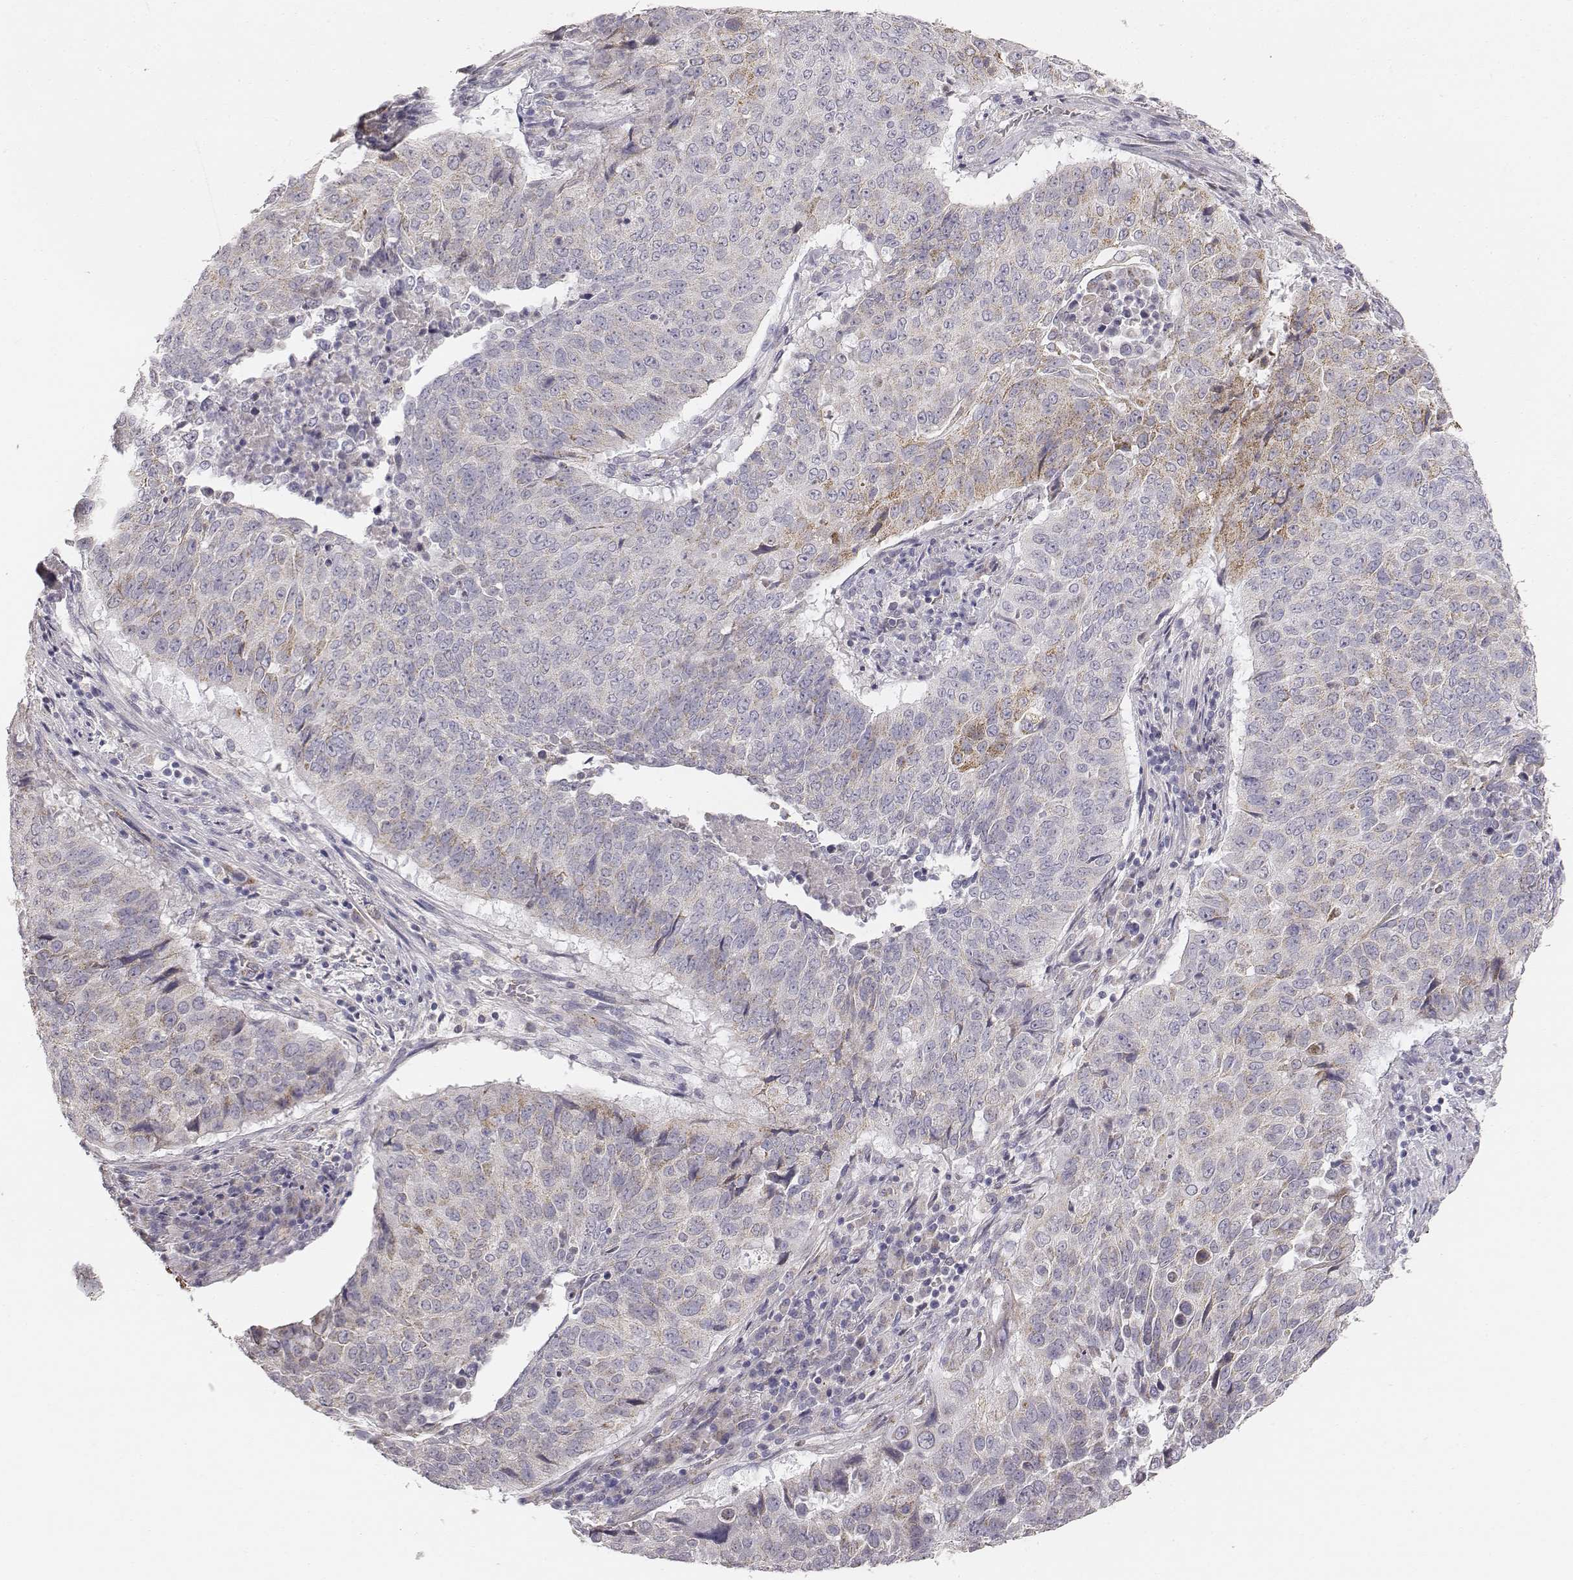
{"staining": {"intensity": "weak", "quantity": "<25%", "location": "cytoplasmic/membranous"}, "tissue": "lung cancer", "cell_type": "Tumor cells", "image_type": "cancer", "snomed": [{"axis": "morphology", "description": "Normal tissue, NOS"}, {"axis": "morphology", "description": "Squamous cell carcinoma, NOS"}, {"axis": "topography", "description": "Bronchus"}, {"axis": "topography", "description": "Lung"}], "caption": "Immunohistochemistry (IHC) of human lung cancer (squamous cell carcinoma) demonstrates no positivity in tumor cells.", "gene": "ABCD3", "patient": {"sex": "male", "age": 64}}